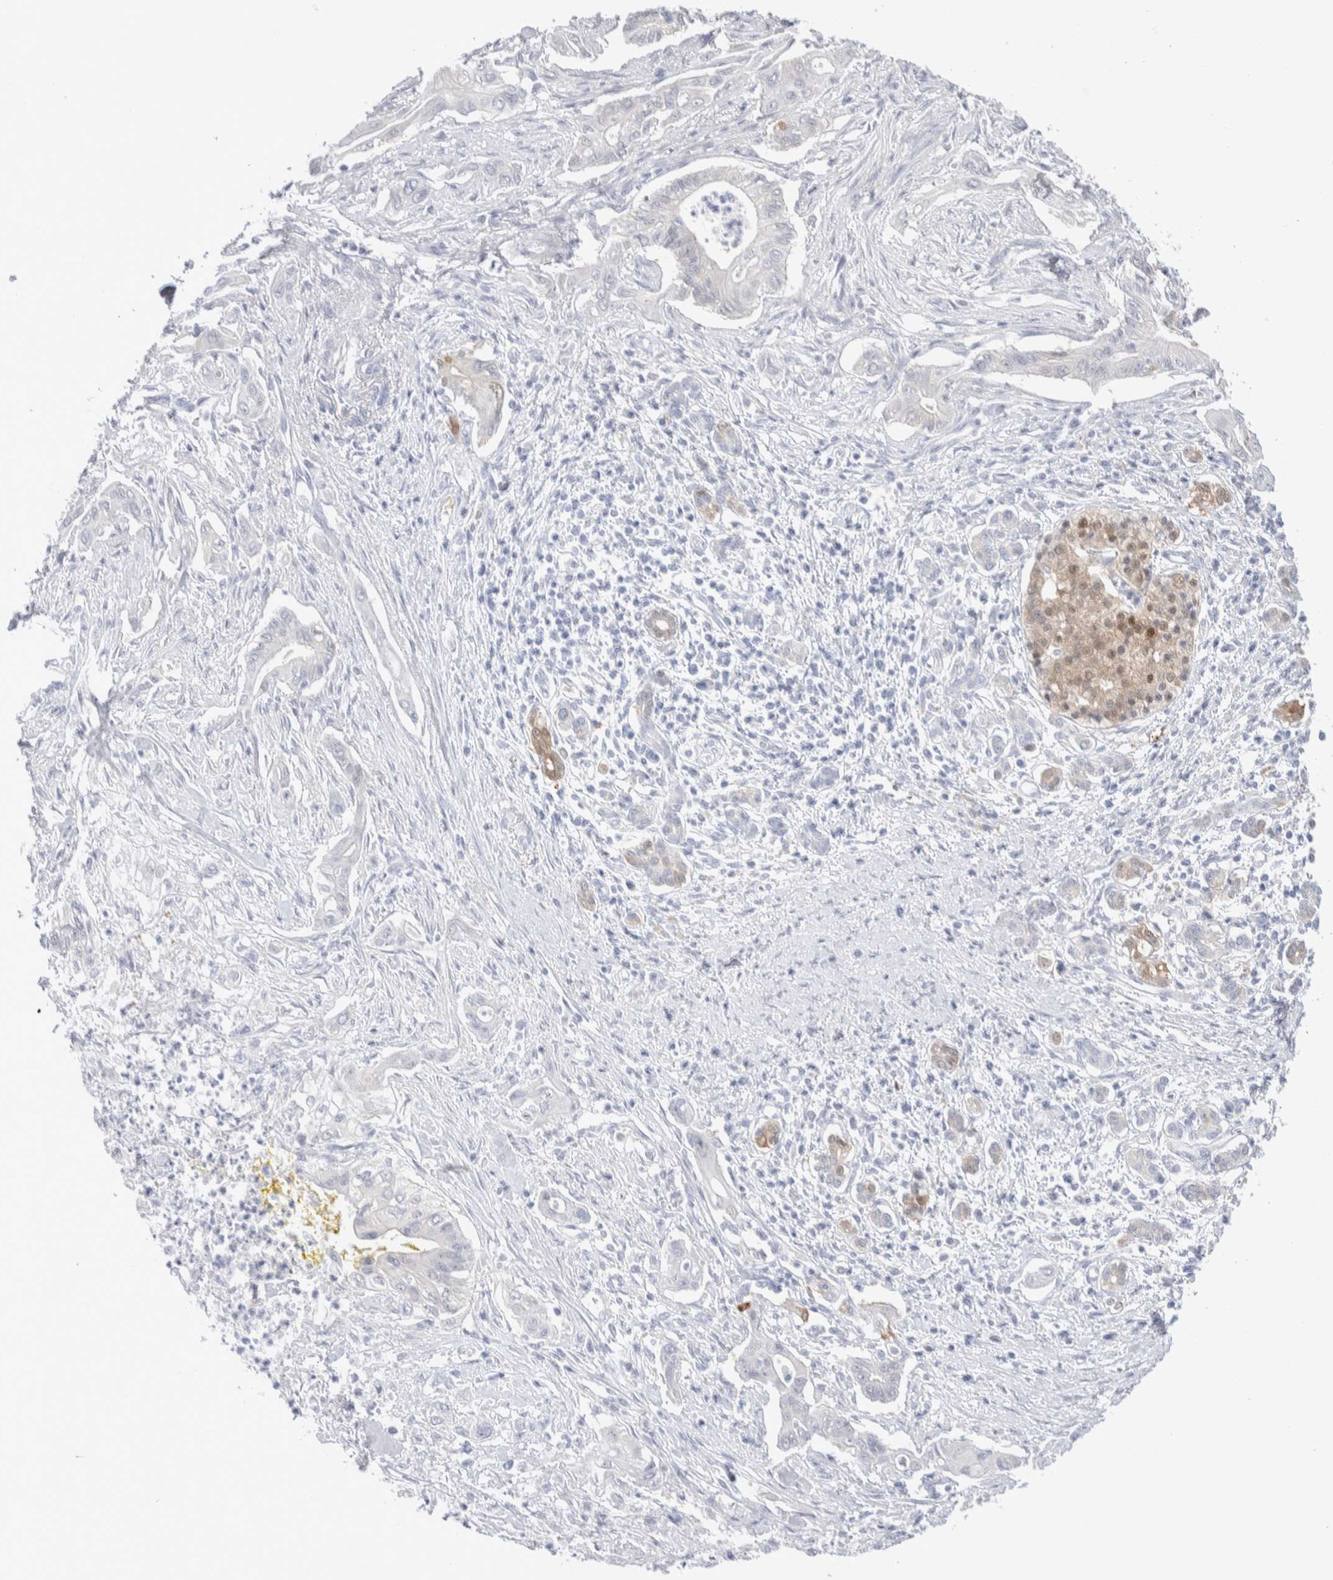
{"staining": {"intensity": "negative", "quantity": "none", "location": "none"}, "tissue": "pancreatic cancer", "cell_type": "Tumor cells", "image_type": "cancer", "snomed": [{"axis": "morphology", "description": "Adenocarcinoma, NOS"}, {"axis": "topography", "description": "Pancreas"}], "caption": "This is an immunohistochemistry image of adenocarcinoma (pancreatic). There is no expression in tumor cells.", "gene": "GDA", "patient": {"sex": "male", "age": 58}}